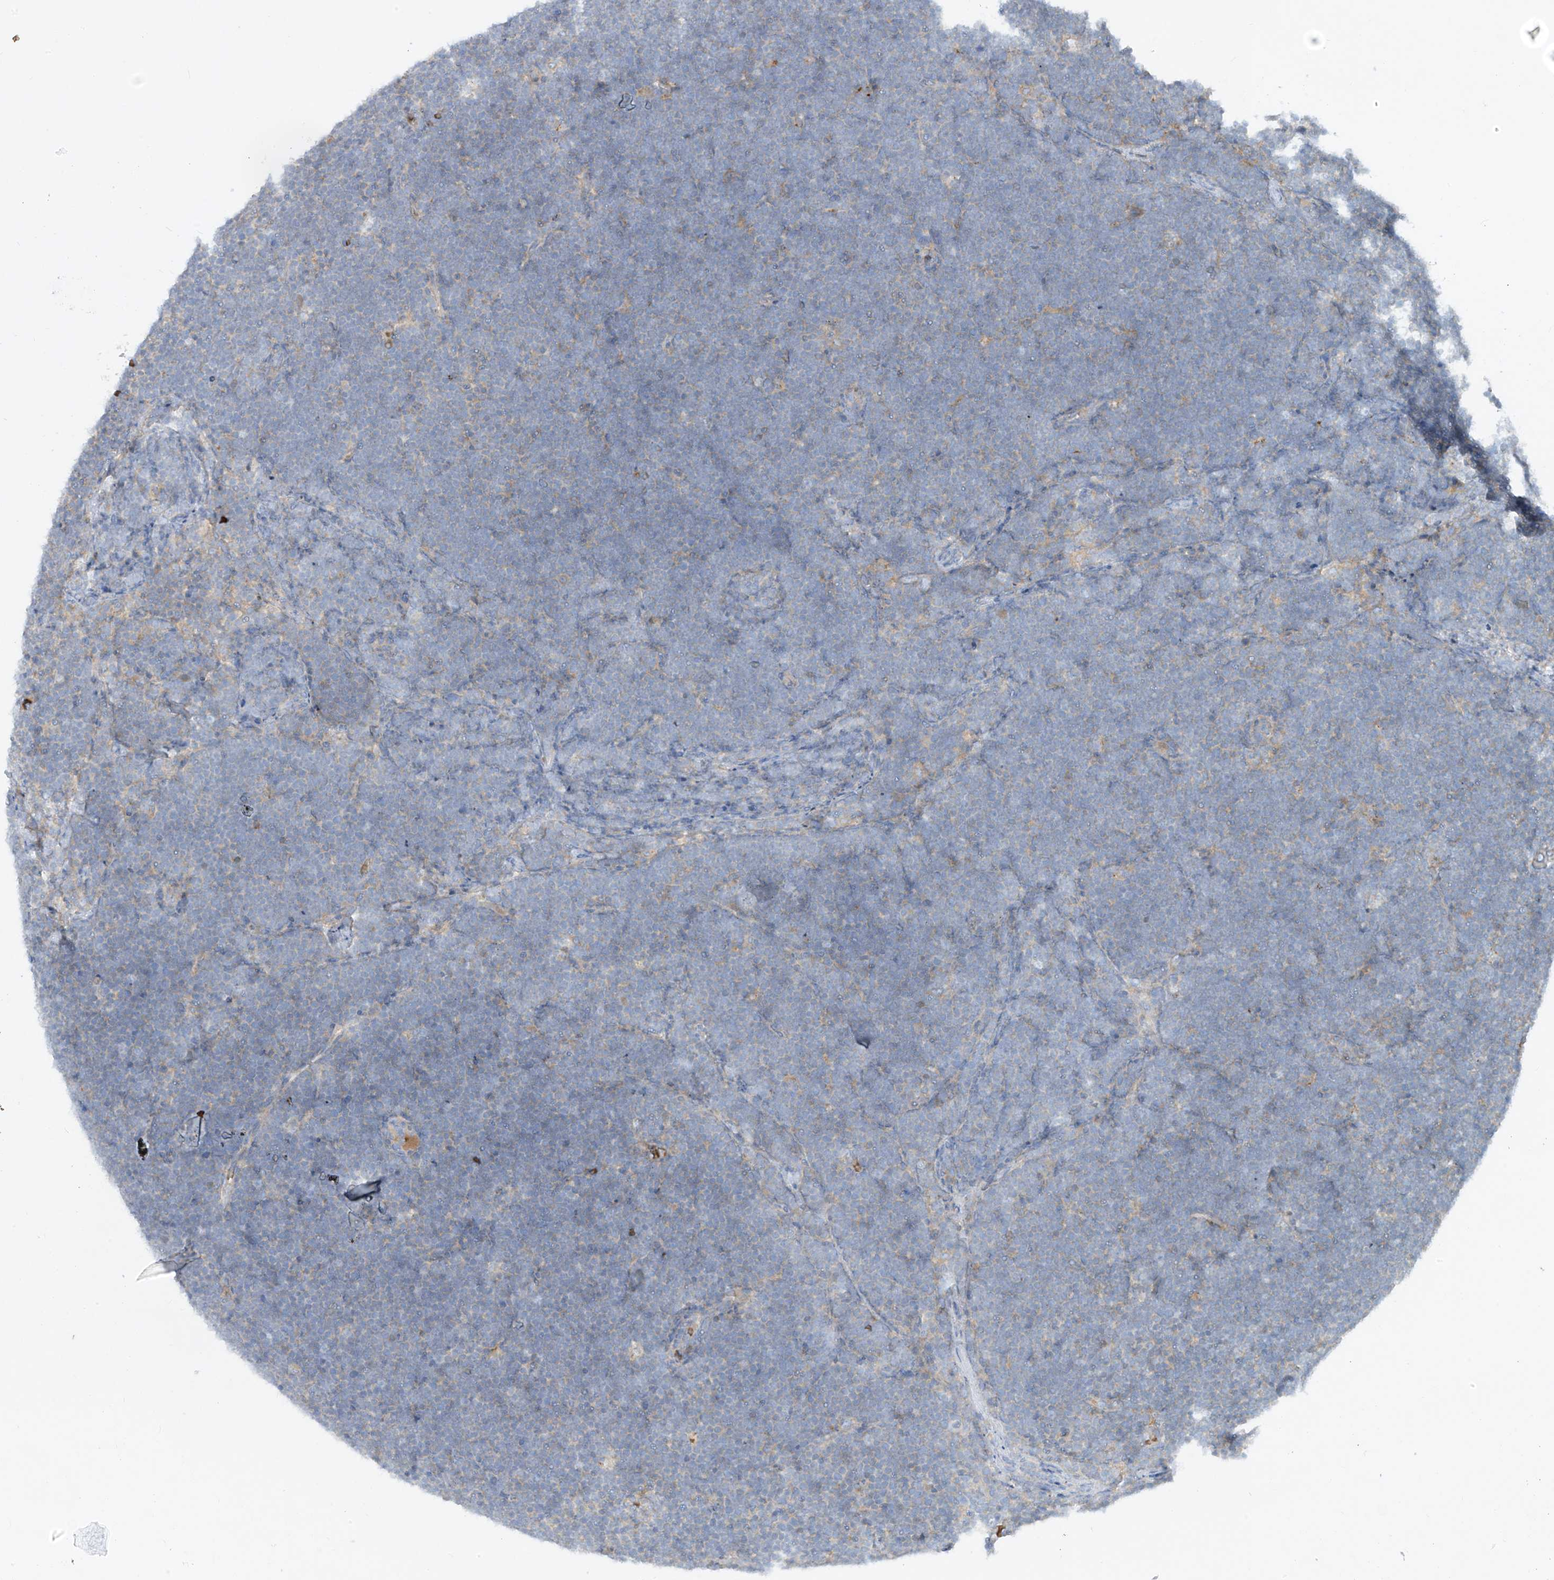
{"staining": {"intensity": "negative", "quantity": "none", "location": "none"}, "tissue": "lymphoma", "cell_type": "Tumor cells", "image_type": "cancer", "snomed": [{"axis": "morphology", "description": "Malignant lymphoma, non-Hodgkin's type, High grade"}, {"axis": "topography", "description": "Lymph node"}], "caption": "The photomicrograph displays no significant positivity in tumor cells of lymphoma.", "gene": "DGKQ", "patient": {"sex": "male", "age": 13}}